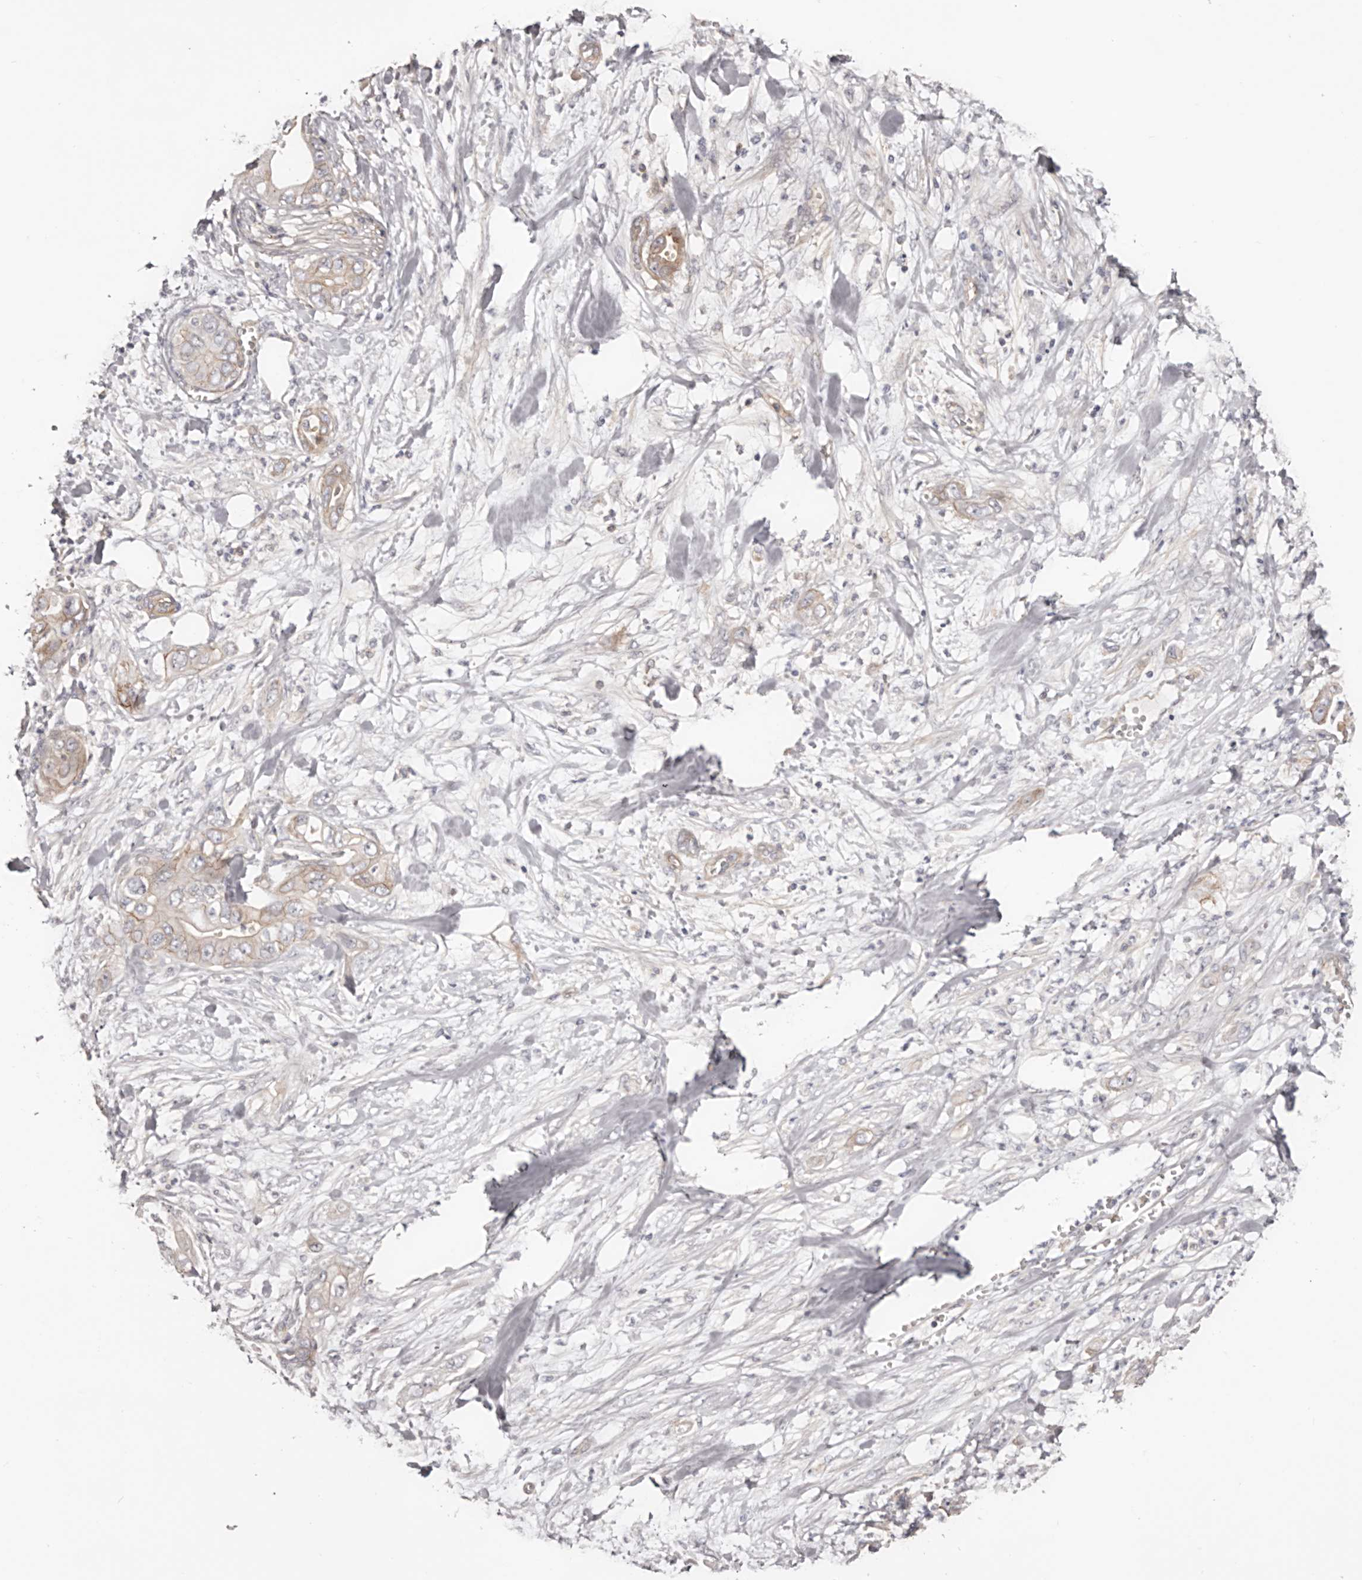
{"staining": {"intensity": "weak", "quantity": "<25%", "location": "cytoplasmic/membranous"}, "tissue": "pancreatic cancer", "cell_type": "Tumor cells", "image_type": "cancer", "snomed": [{"axis": "morphology", "description": "Adenocarcinoma, NOS"}, {"axis": "topography", "description": "Pancreas"}], "caption": "Adenocarcinoma (pancreatic) stained for a protein using immunohistochemistry shows no staining tumor cells.", "gene": "DMRT2", "patient": {"sex": "female", "age": 78}}